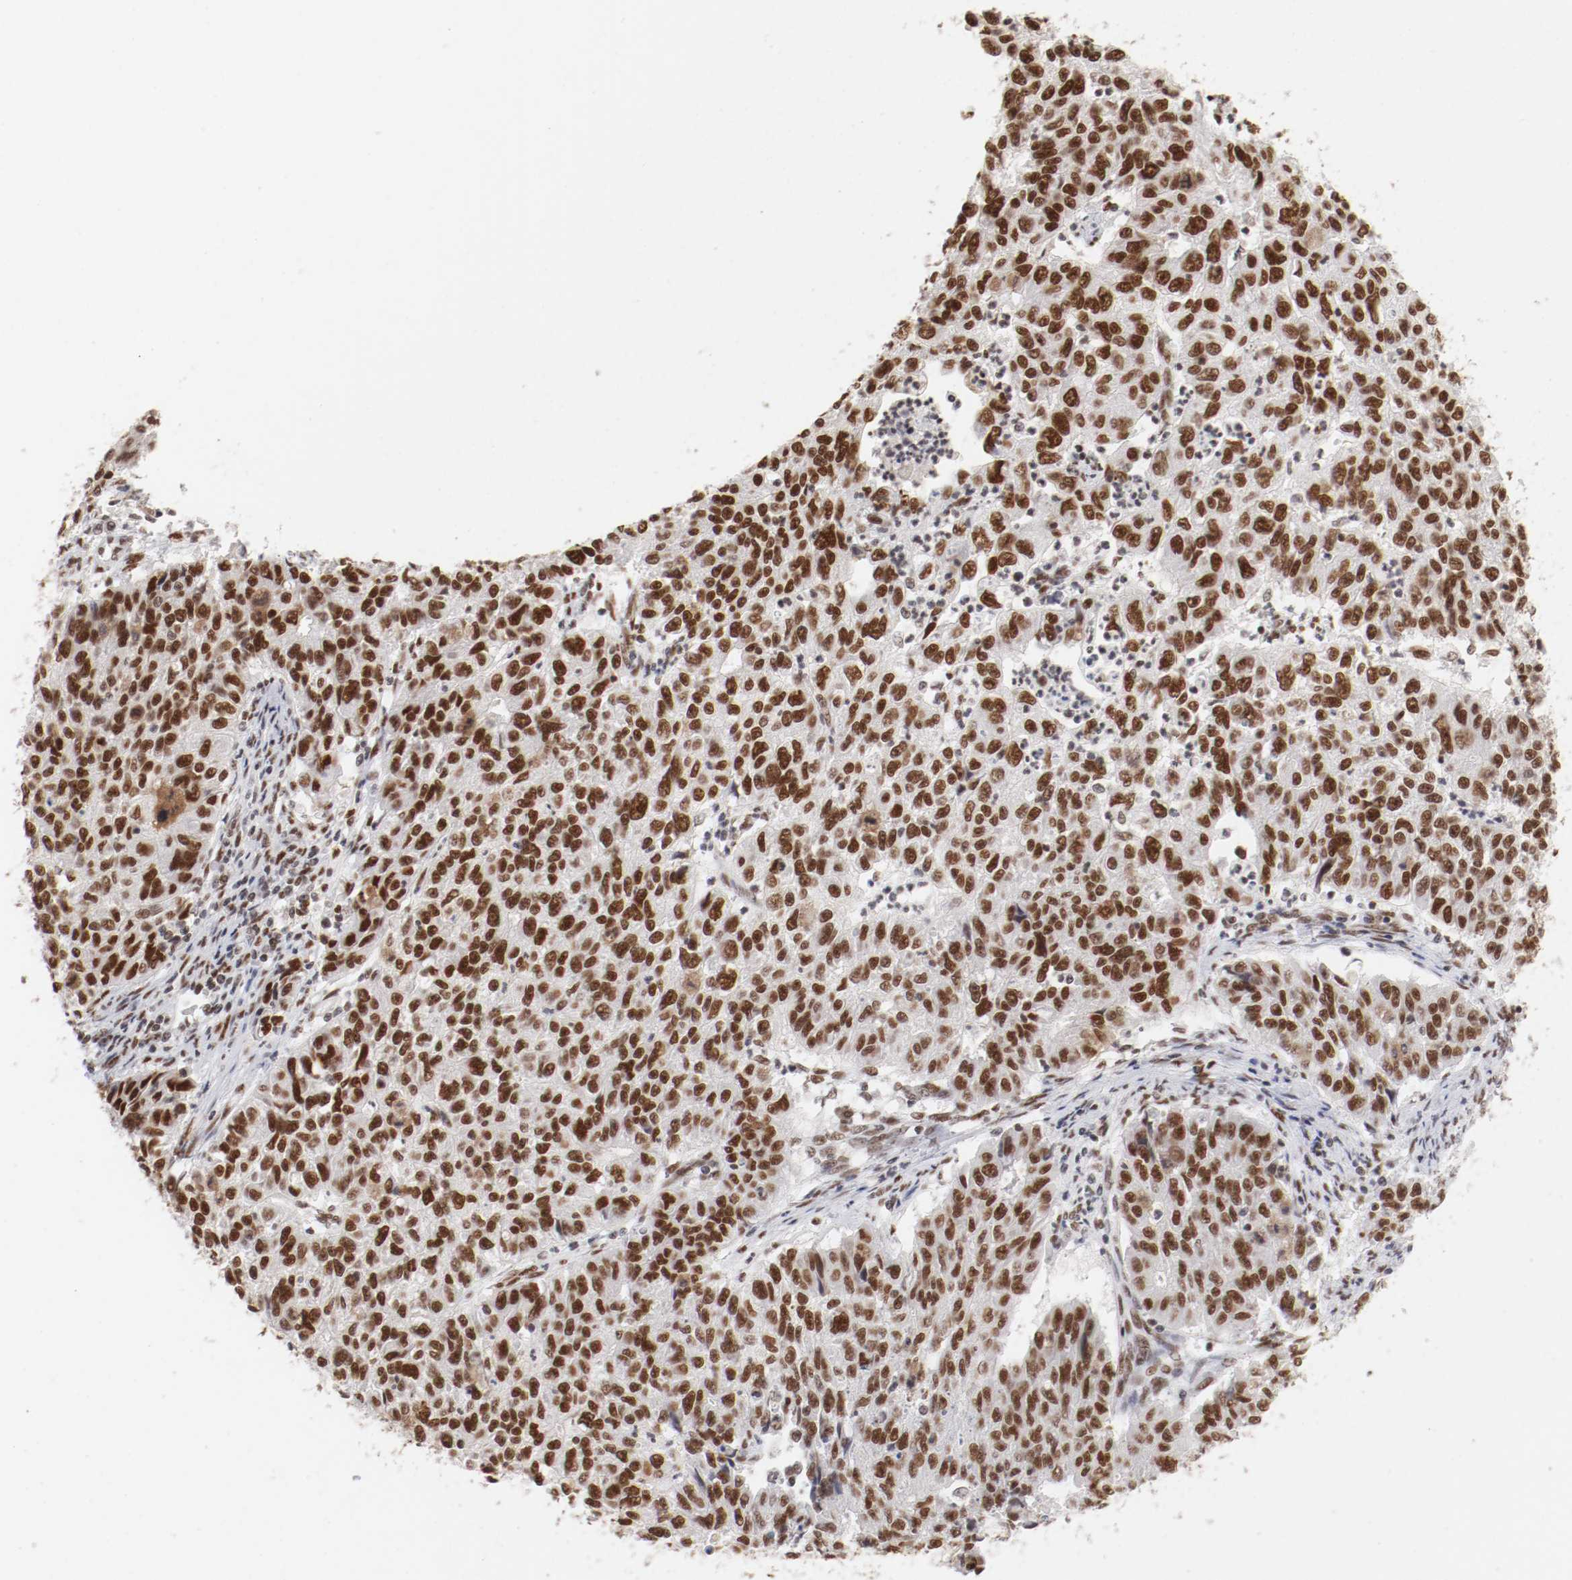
{"staining": {"intensity": "strong", "quantity": ">75%", "location": "nuclear"}, "tissue": "endometrial cancer", "cell_type": "Tumor cells", "image_type": "cancer", "snomed": [{"axis": "morphology", "description": "Adenocarcinoma, NOS"}, {"axis": "topography", "description": "Endometrium"}], "caption": "Endometrial adenocarcinoma stained with a protein marker shows strong staining in tumor cells.", "gene": "TP53BP1", "patient": {"sex": "female", "age": 42}}